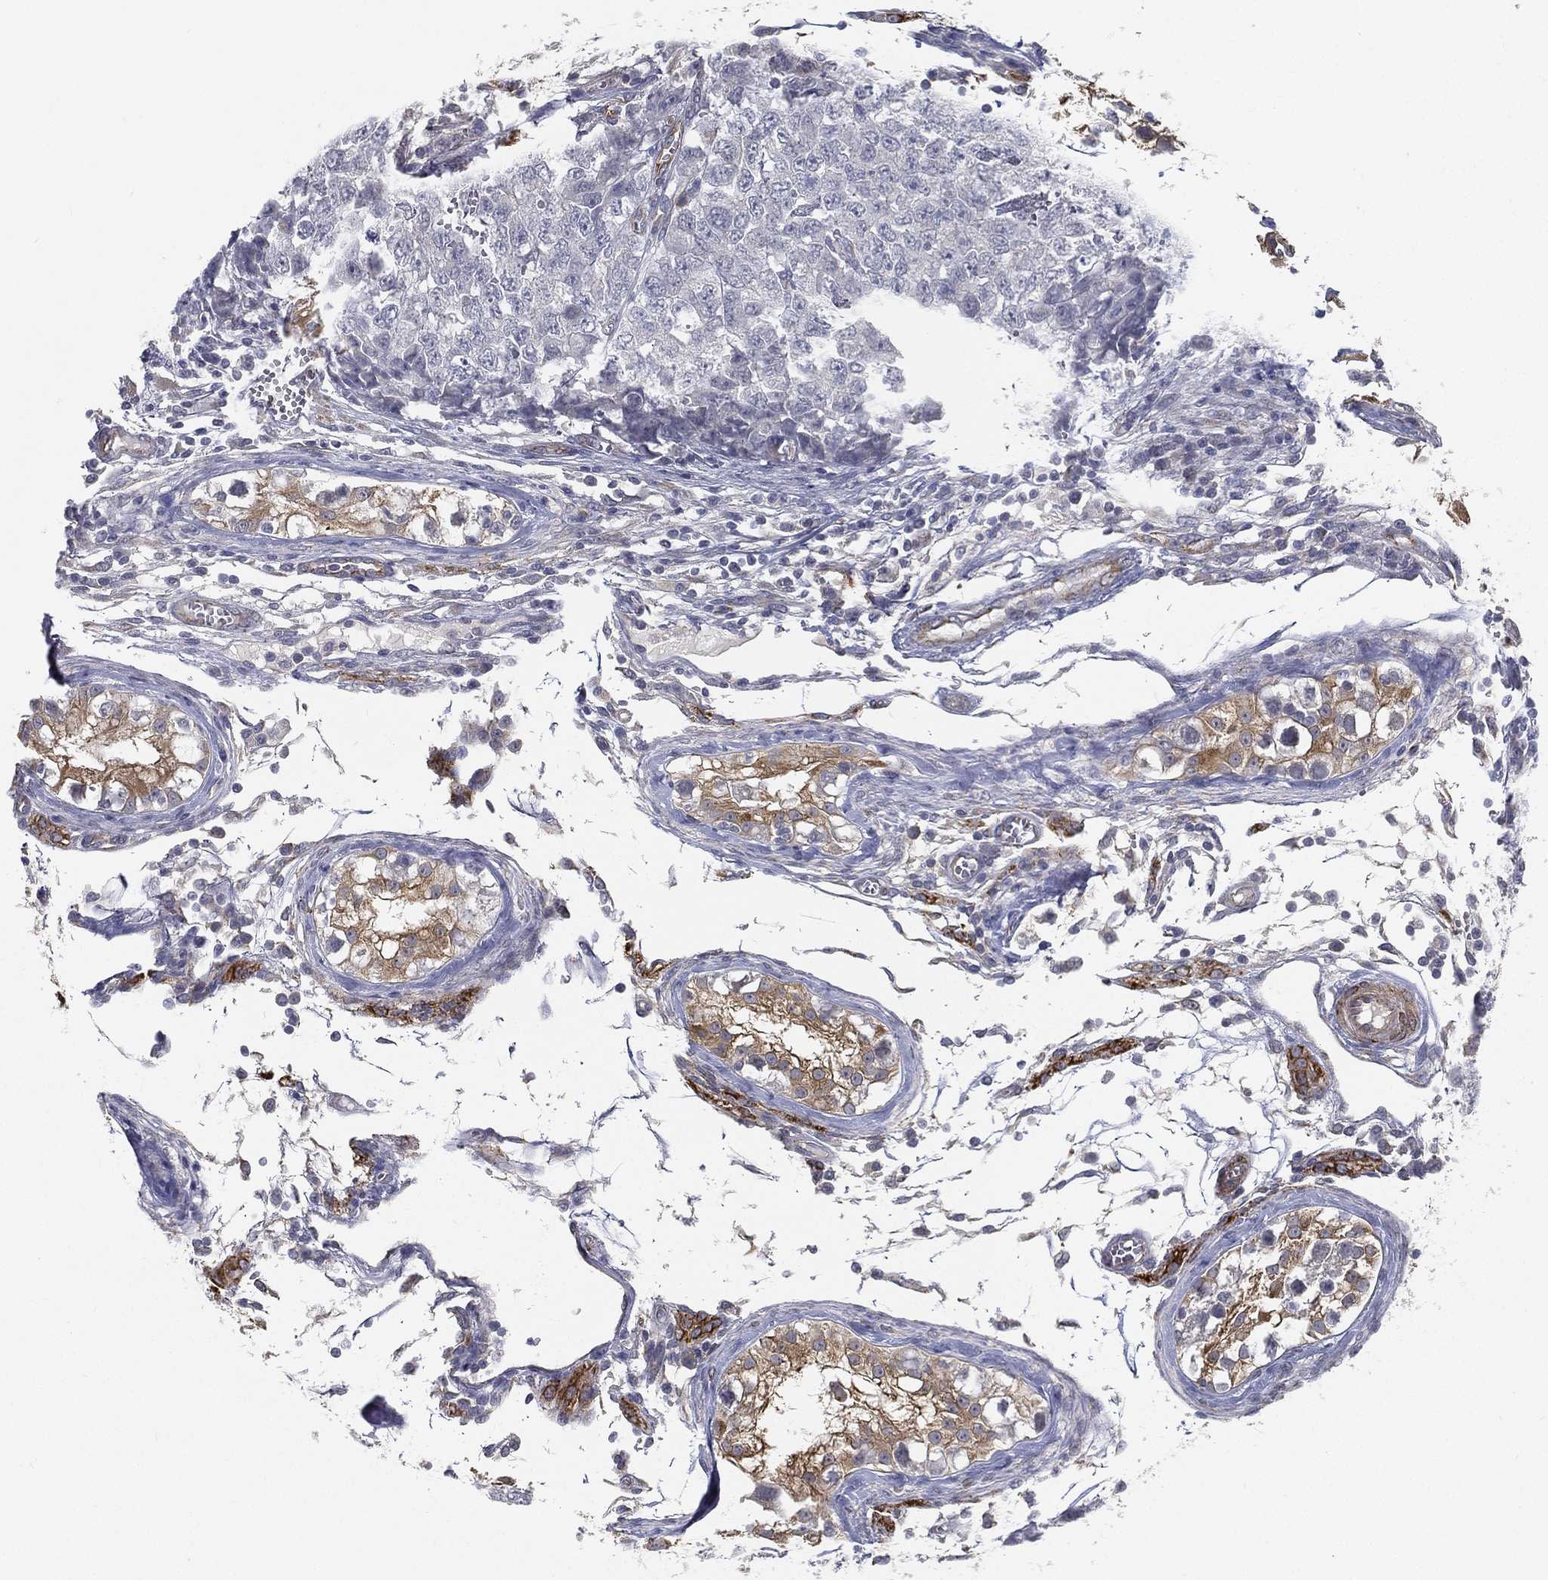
{"staining": {"intensity": "negative", "quantity": "none", "location": "none"}, "tissue": "testis cancer", "cell_type": "Tumor cells", "image_type": "cancer", "snomed": [{"axis": "morphology", "description": "Carcinoma, Embryonal, NOS"}, {"axis": "topography", "description": "Testis"}], "caption": "Protein analysis of testis embryonal carcinoma reveals no significant staining in tumor cells.", "gene": "LRRC56", "patient": {"sex": "male", "age": 23}}